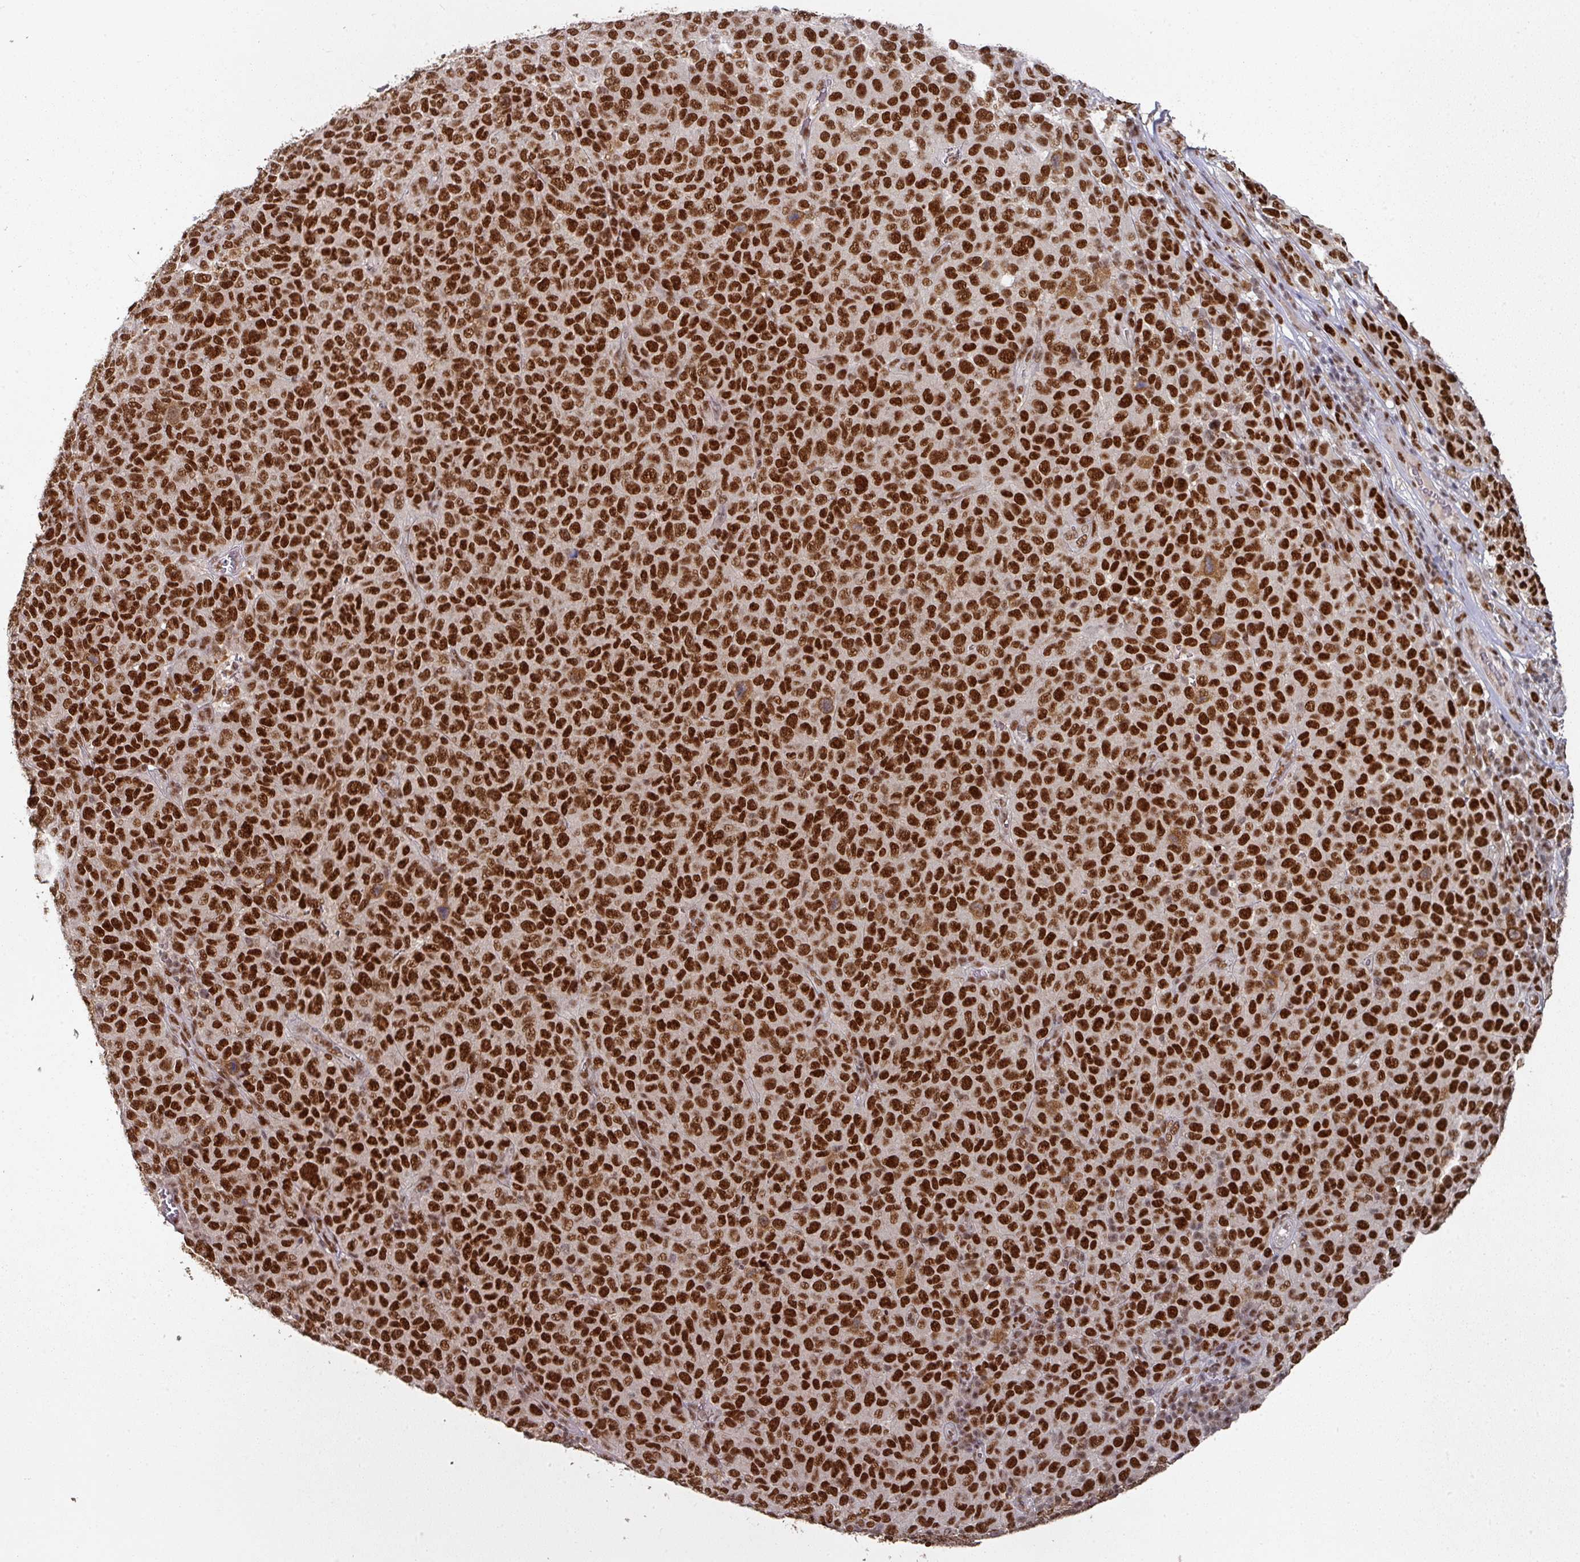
{"staining": {"intensity": "strong", "quantity": ">75%", "location": "nuclear"}, "tissue": "melanoma", "cell_type": "Tumor cells", "image_type": "cancer", "snomed": [{"axis": "morphology", "description": "Malignant melanoma, NOS"}, {"axis": "topography", "description": "Skin"}], "caption": "Tumor cells show high levels of strong nuclear staining in approximately >75% of cells in malignant melanoma.", "gene": "MEPCE", "patient": {"sex": "male", "age": 49}}